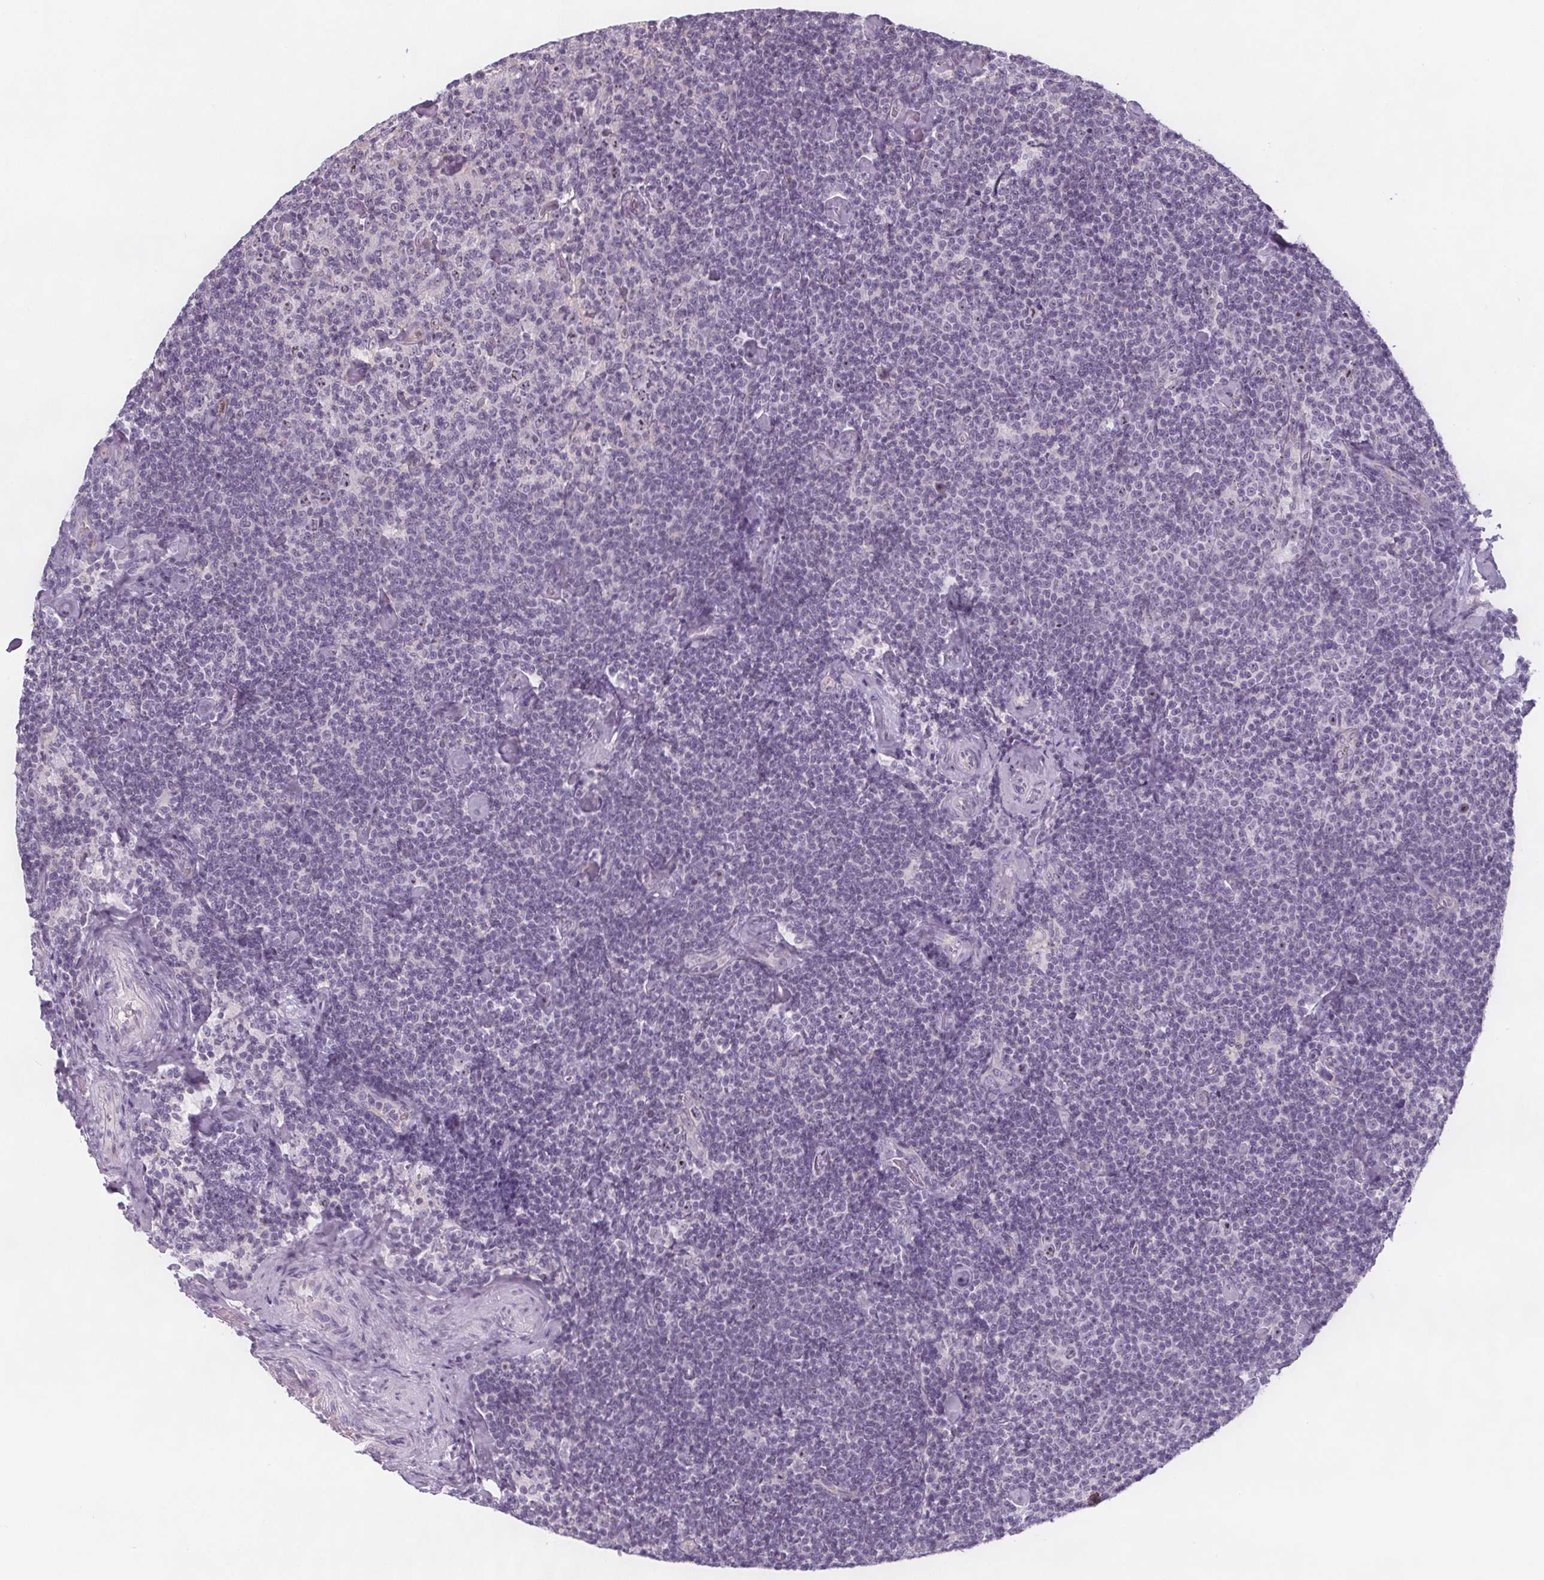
{"staining": {"intensity": "negative", "quantity": "none", "location": "none"}, "tissue": "lymphoma", "cell_type": "Tumor cells", "image_type": "cancer", "snomed": [{"axis": "morphology", "description": "Malignant lymphoma, non-Hodgkin's type, Low grade"}, {"axis": "topography", "description": "Lymph node"}], "caption": "There is no significant staining in tumor cells of lymphoma.", "gene": "NOLC1", "patient": {"sex": "male", "age": 81}}